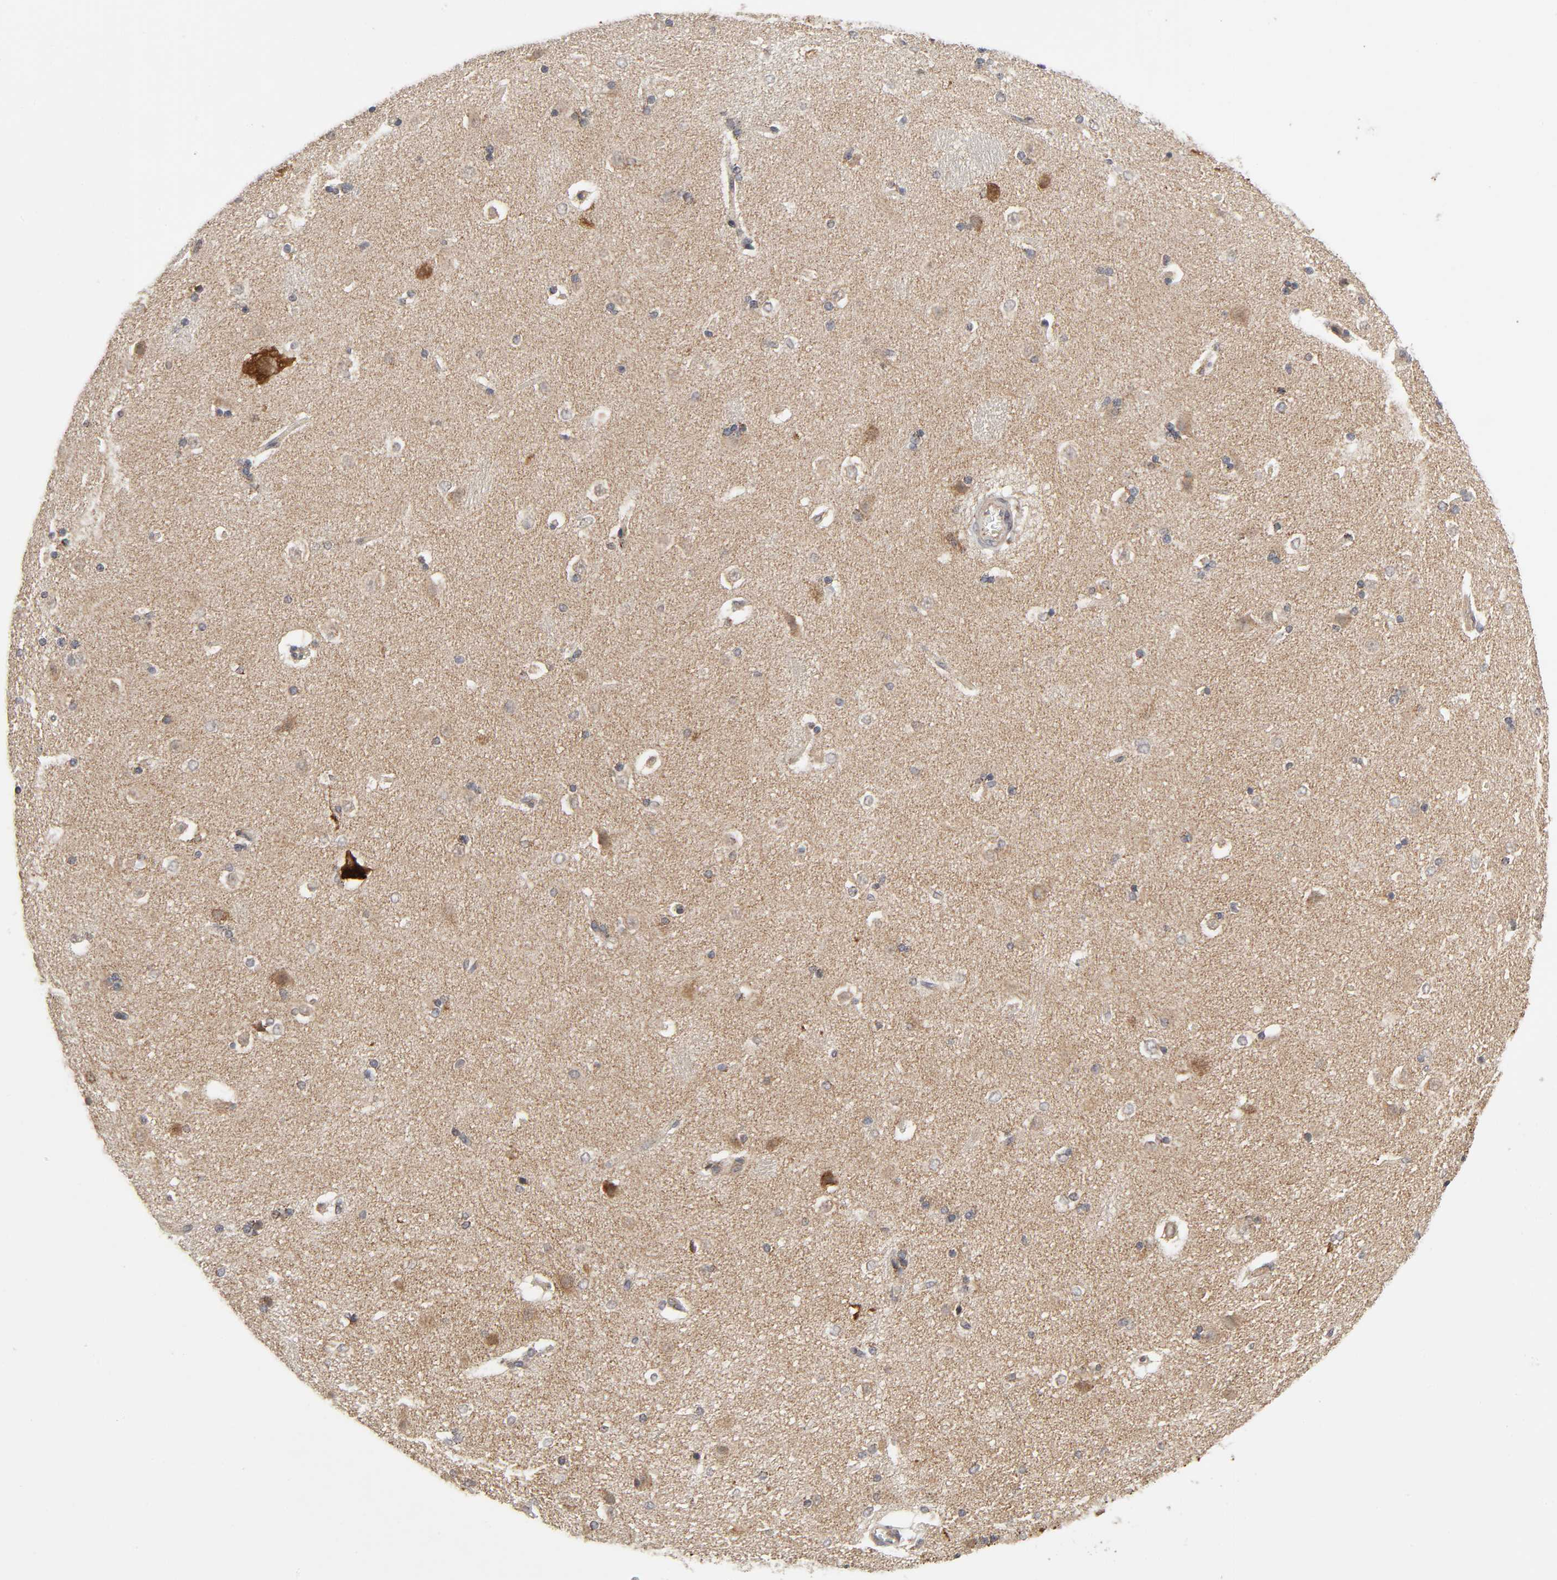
{"staining": {"intensity": "moderate", "quantity": ">75%", "location": "cytoplasmic/membranous"}, "tissue": "caudate", "cell_type": "Glial cells", "image_type": "normal", "snomed": [{"axis": "morphology", "description": "Normal tissue, NOS"}, {"axis": "topography", "description": "Lateral ventricle wall"}], "caption": "Unremarkable caudate reveals moderate cytoplasmic/membranous positivity in about >75% of glial cells, visualized by immunohistochemistry.", "gene": "SLC30A9", "patient": {"sex": "female", "age": 19}}